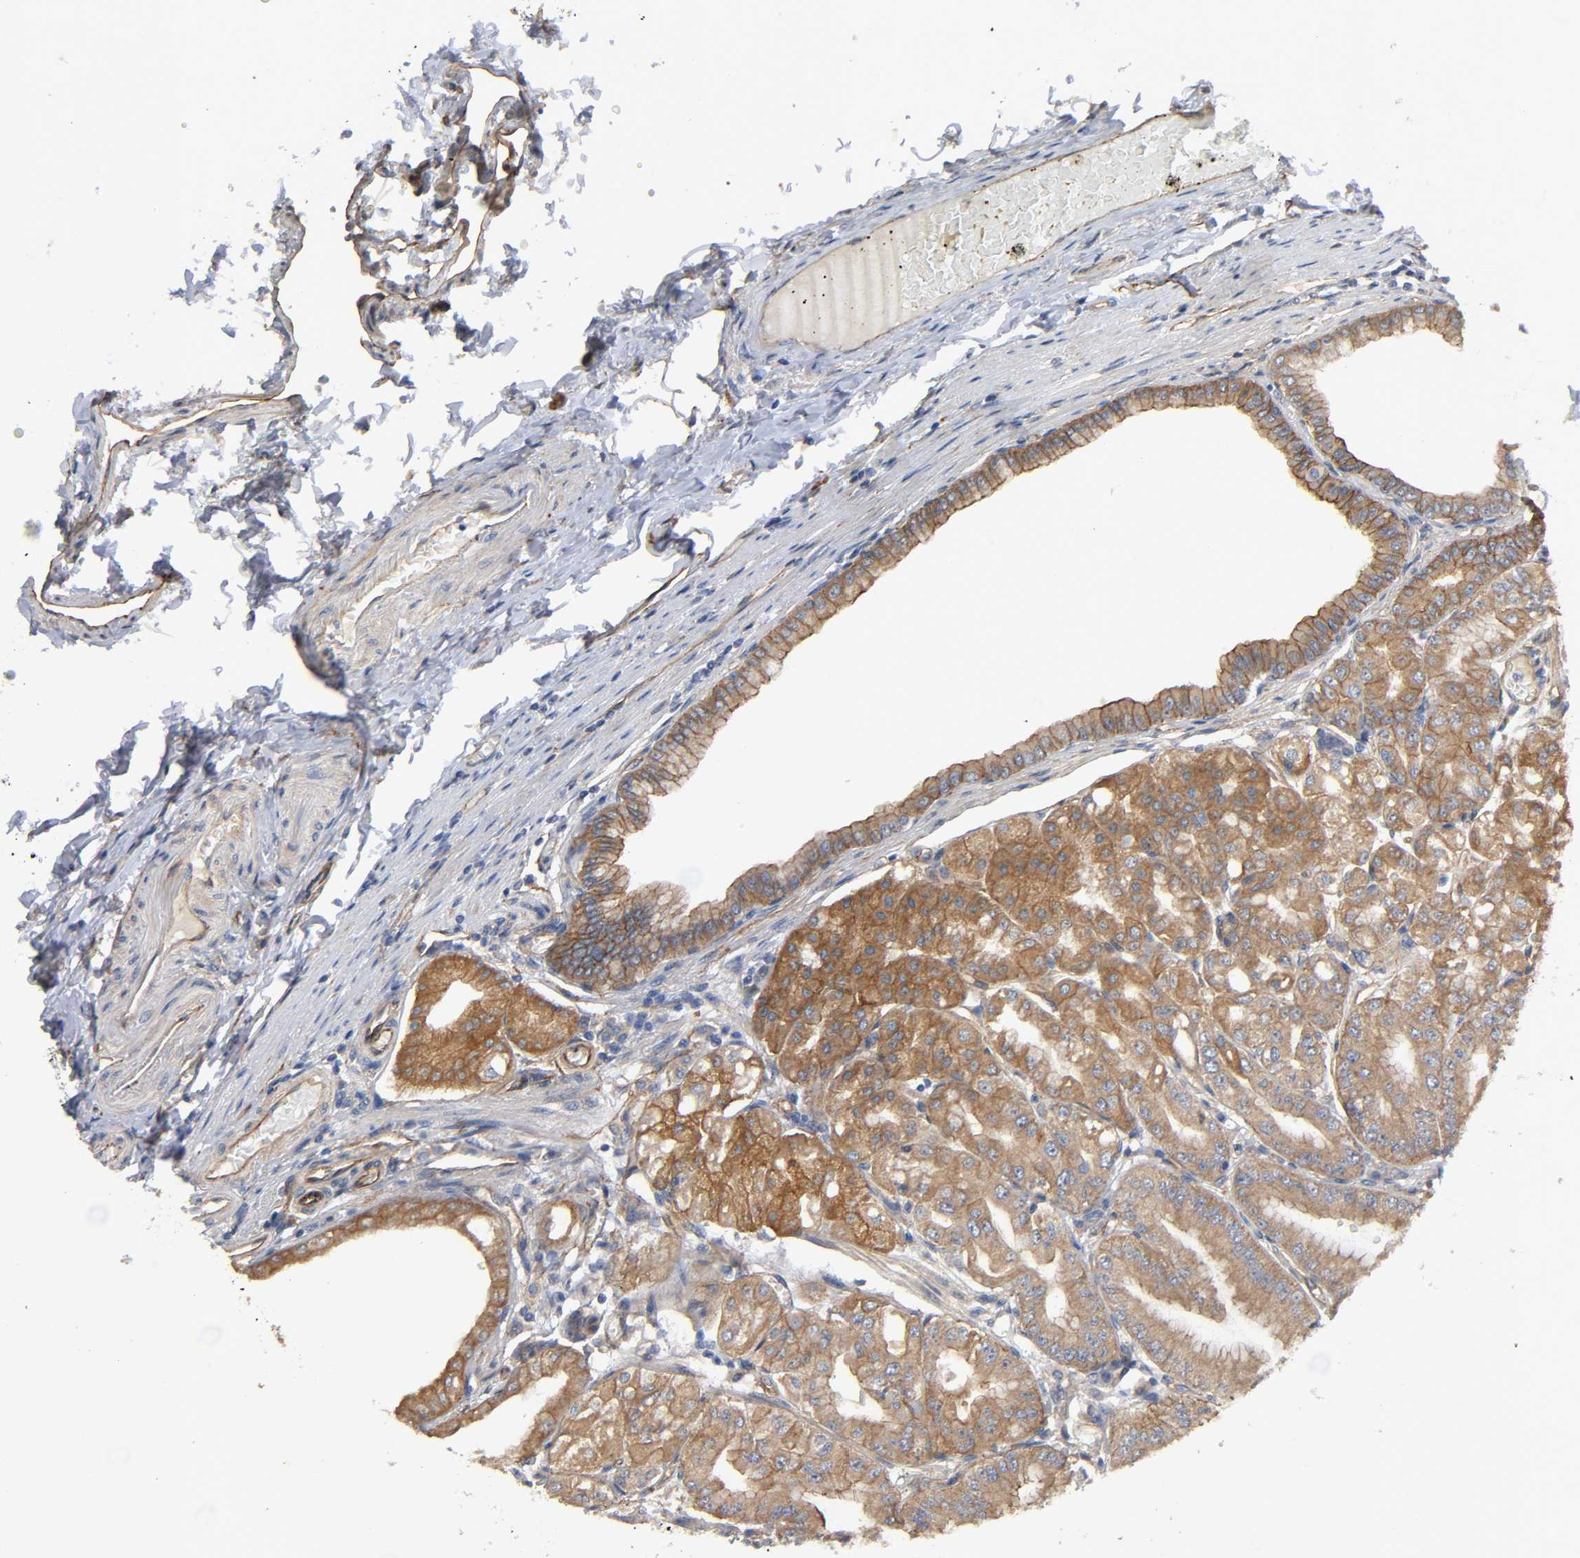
{"staining": {"intensity": "moderate", "quantity": ">75%", "location": "cytoplasmic/membranous"}, "tissue": "stomach", "cell_type": "Glandular cells", "image_type": "normal", "snomed": [{"axis": "morphology", "description": "Normal tissue, NOS"}, {"axis": "topography", "description": "Stomach, lower"}], "caption": "Stomach stained with DAB (3,3'-diaminobenzidine) immunohistochemistry reveals medium levels of moderate cytoplasmic/membranous staining in approximately >75% of glandular cells. (Brightfield microscopy of DAB IHC at high magnification).", "gene": "MARS1", "patient": {"sex": "male", "age": 71}}